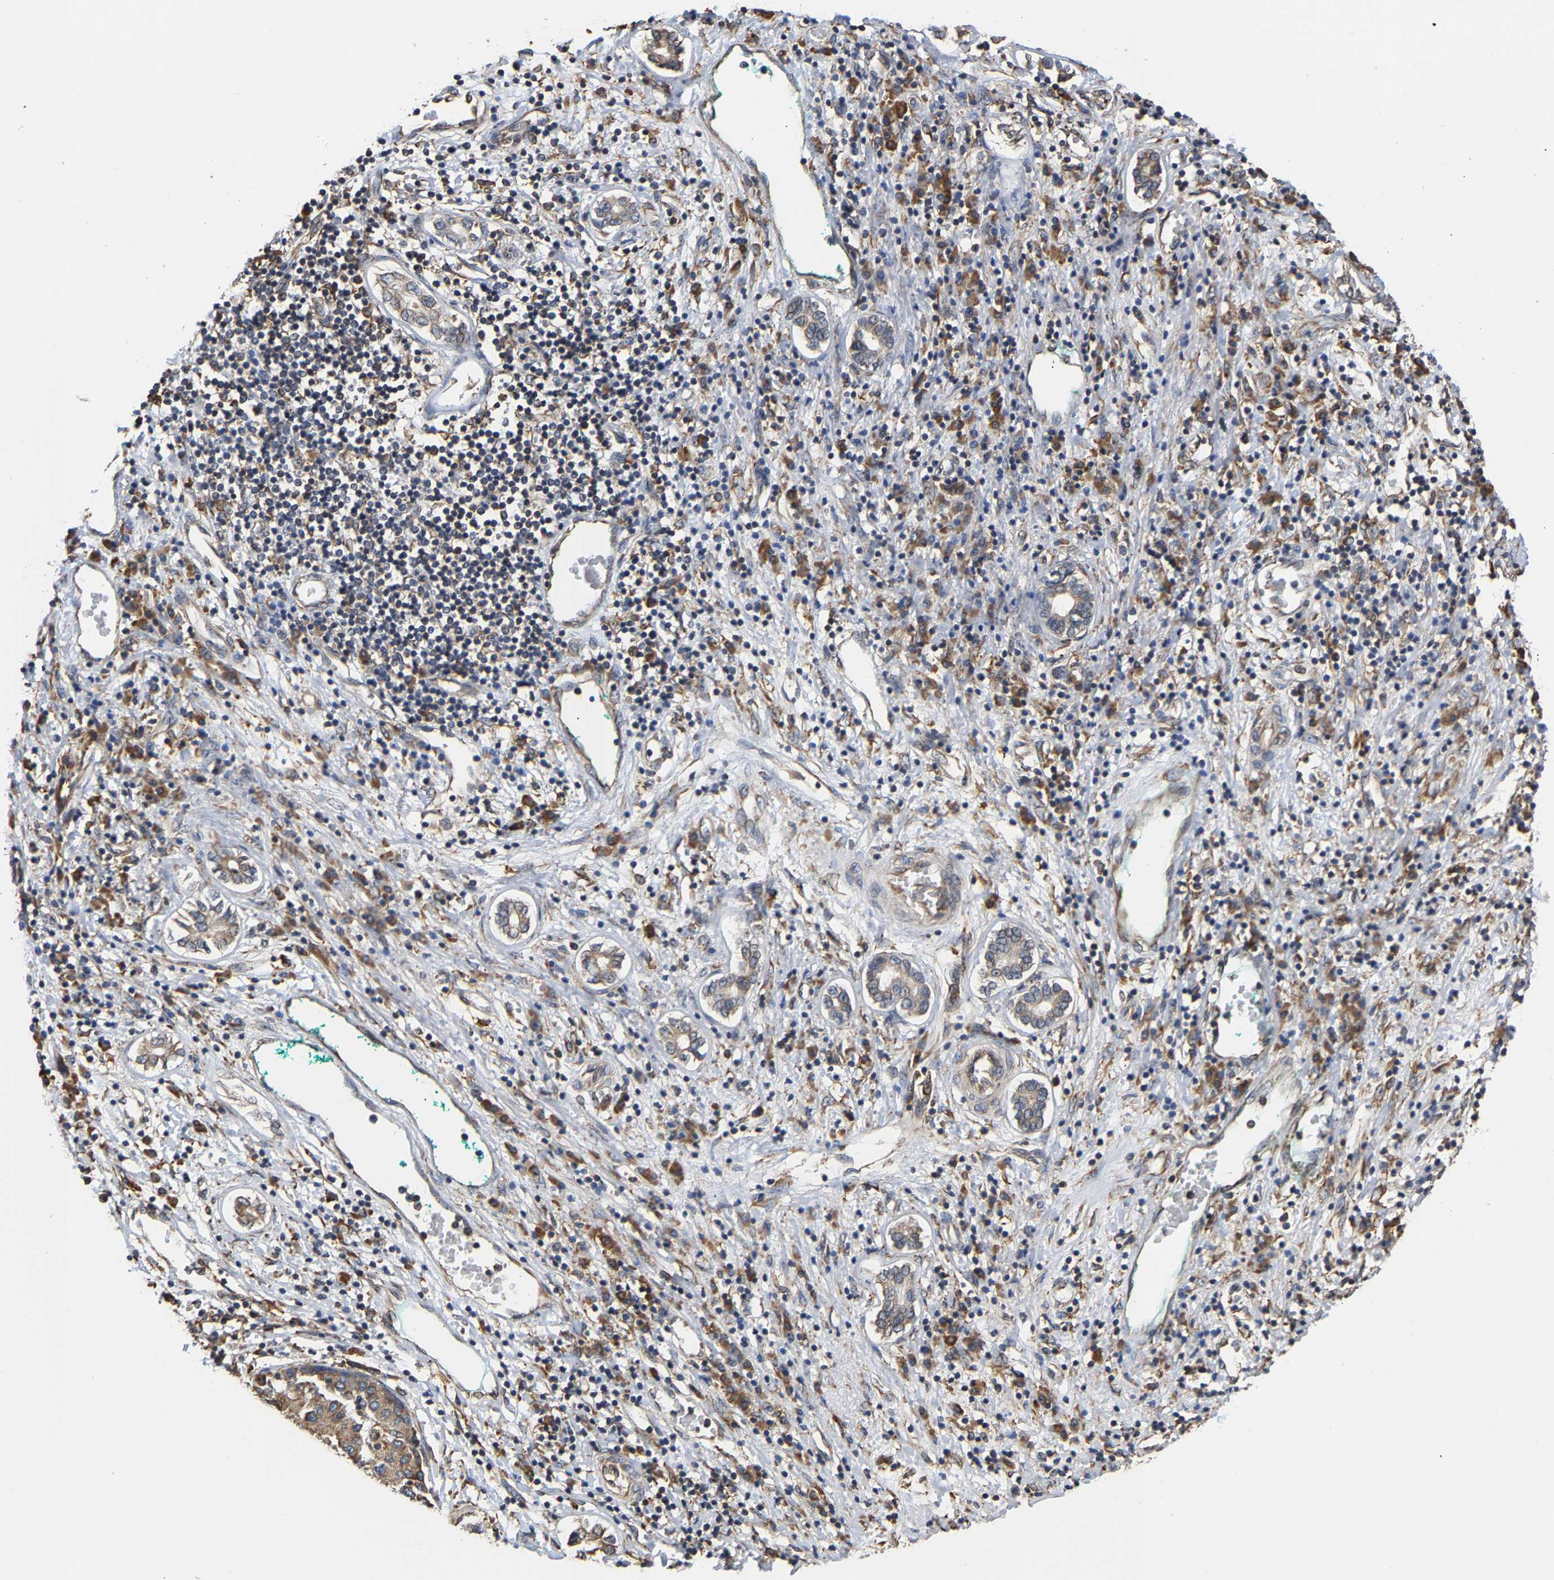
{"staining": {"intensity": "weak", "quantity": ">75%", "location": "cytoplasmic/membranous"}, "tissue": "liver cancer", "cell_type": "Tumor cells", "image_type": "cancer", "snomed": [{"axis": "morphology", "description": "Carcinoma, Hepatocellular, NOS"}, {"axis": "topography", "description": "Liver"}], "caption": "About >75% of tumor cells in human hepatocellular carcinoma (liver) reveal weak cytoplasmic/membranous protein staining as visualized by brown immunohistochemical staining.", "gene": "ARAP1", "patient": {"sex": "male", "age": 65}}